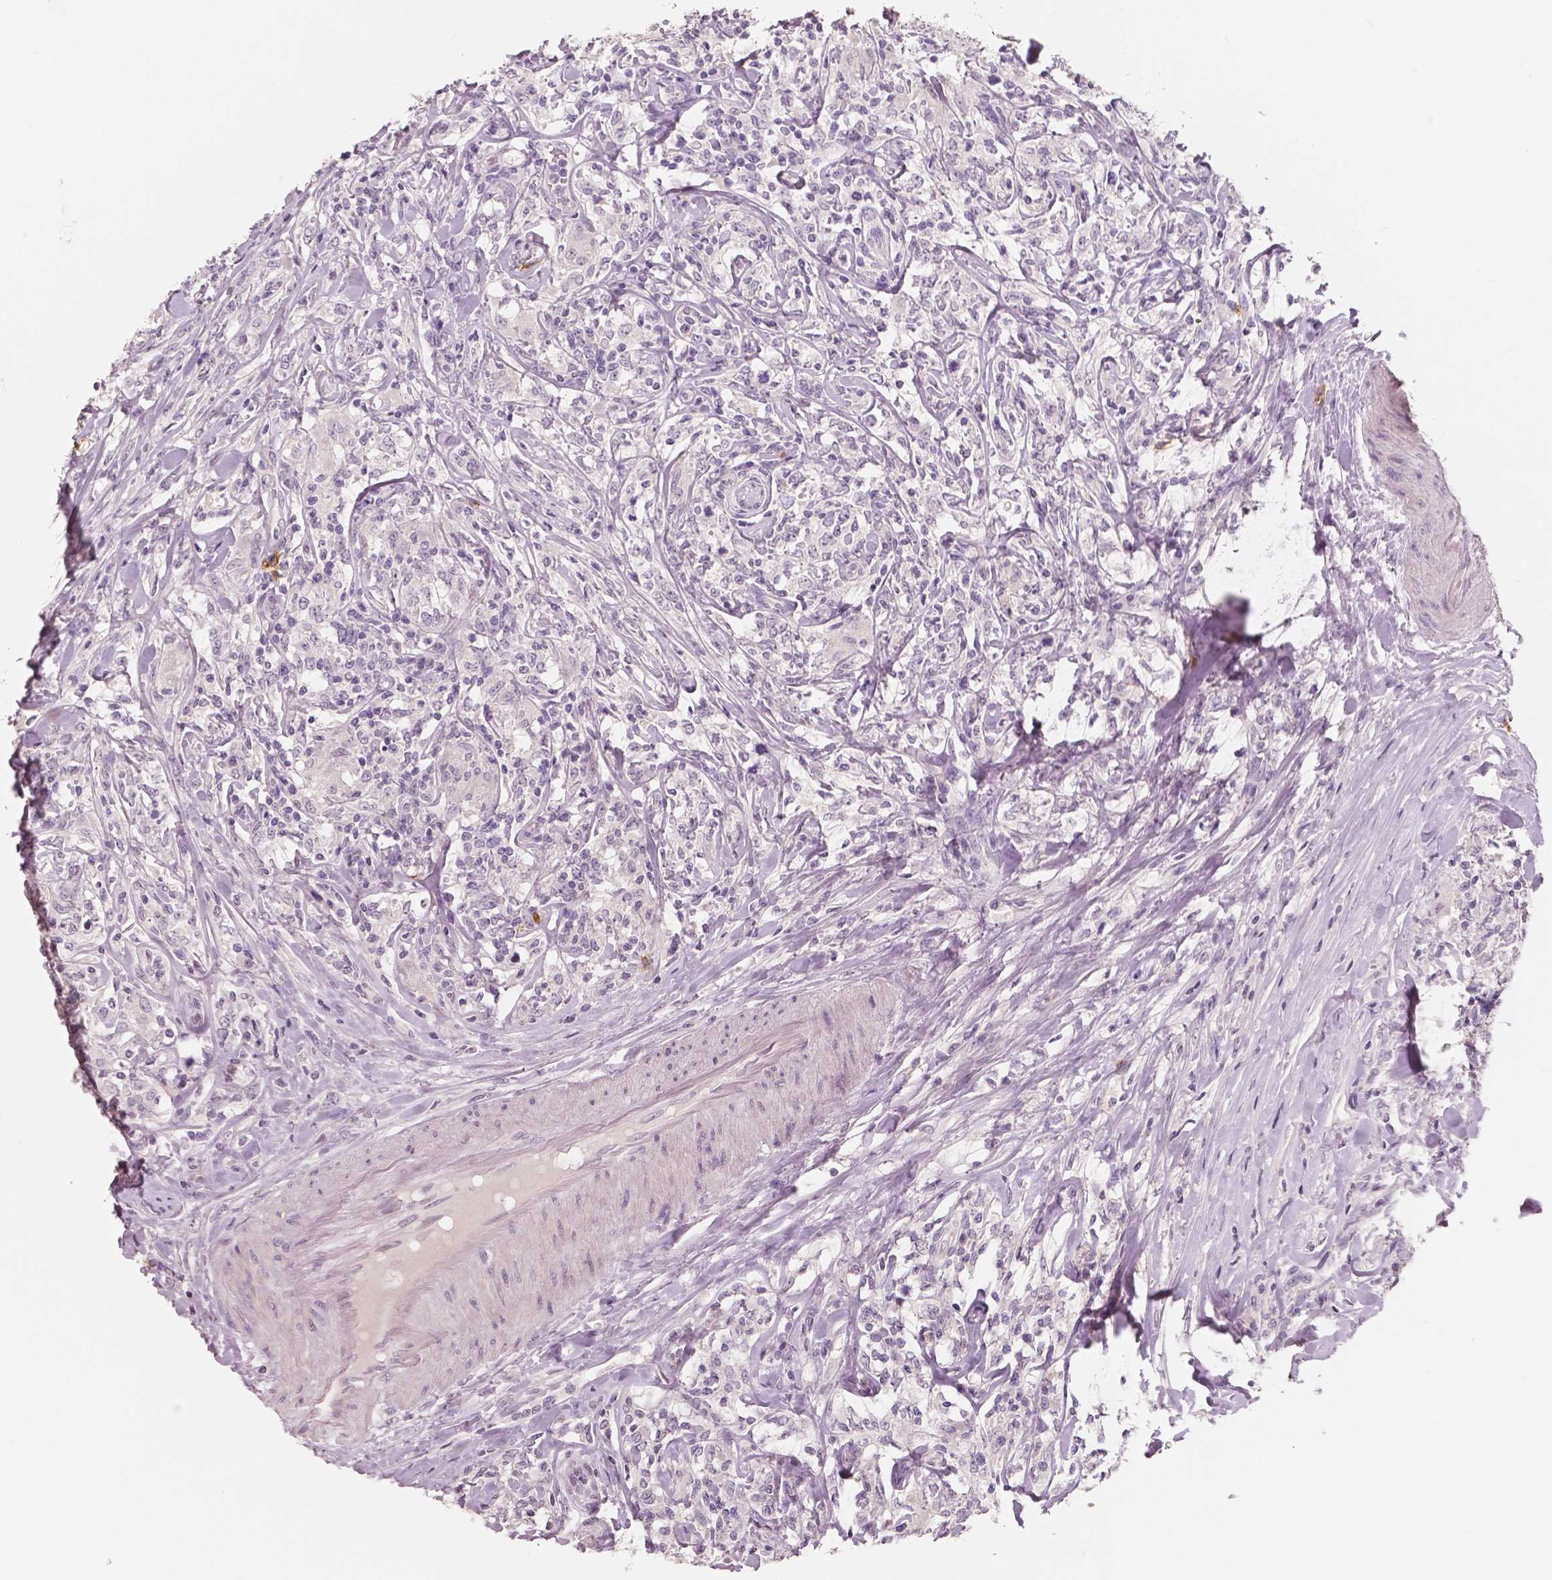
{"staining": {"intensity": "negative", "quantity": "none", "location": "none"}, "tissue": "lymphoma", "cell_type": "Tumor cells", "image_type": "cancer", "snomed": [{"axis": "morphology", "description": "Malignant lymphoma, non-Hodgkin's type, High grade"}, {"axis": "topography", "description": "Lymph node"}], "caption": "Tumor cells show no significant expression in lymphoma.", "gene": "KIT", "patient": {"sex": "female", "age": 84}}